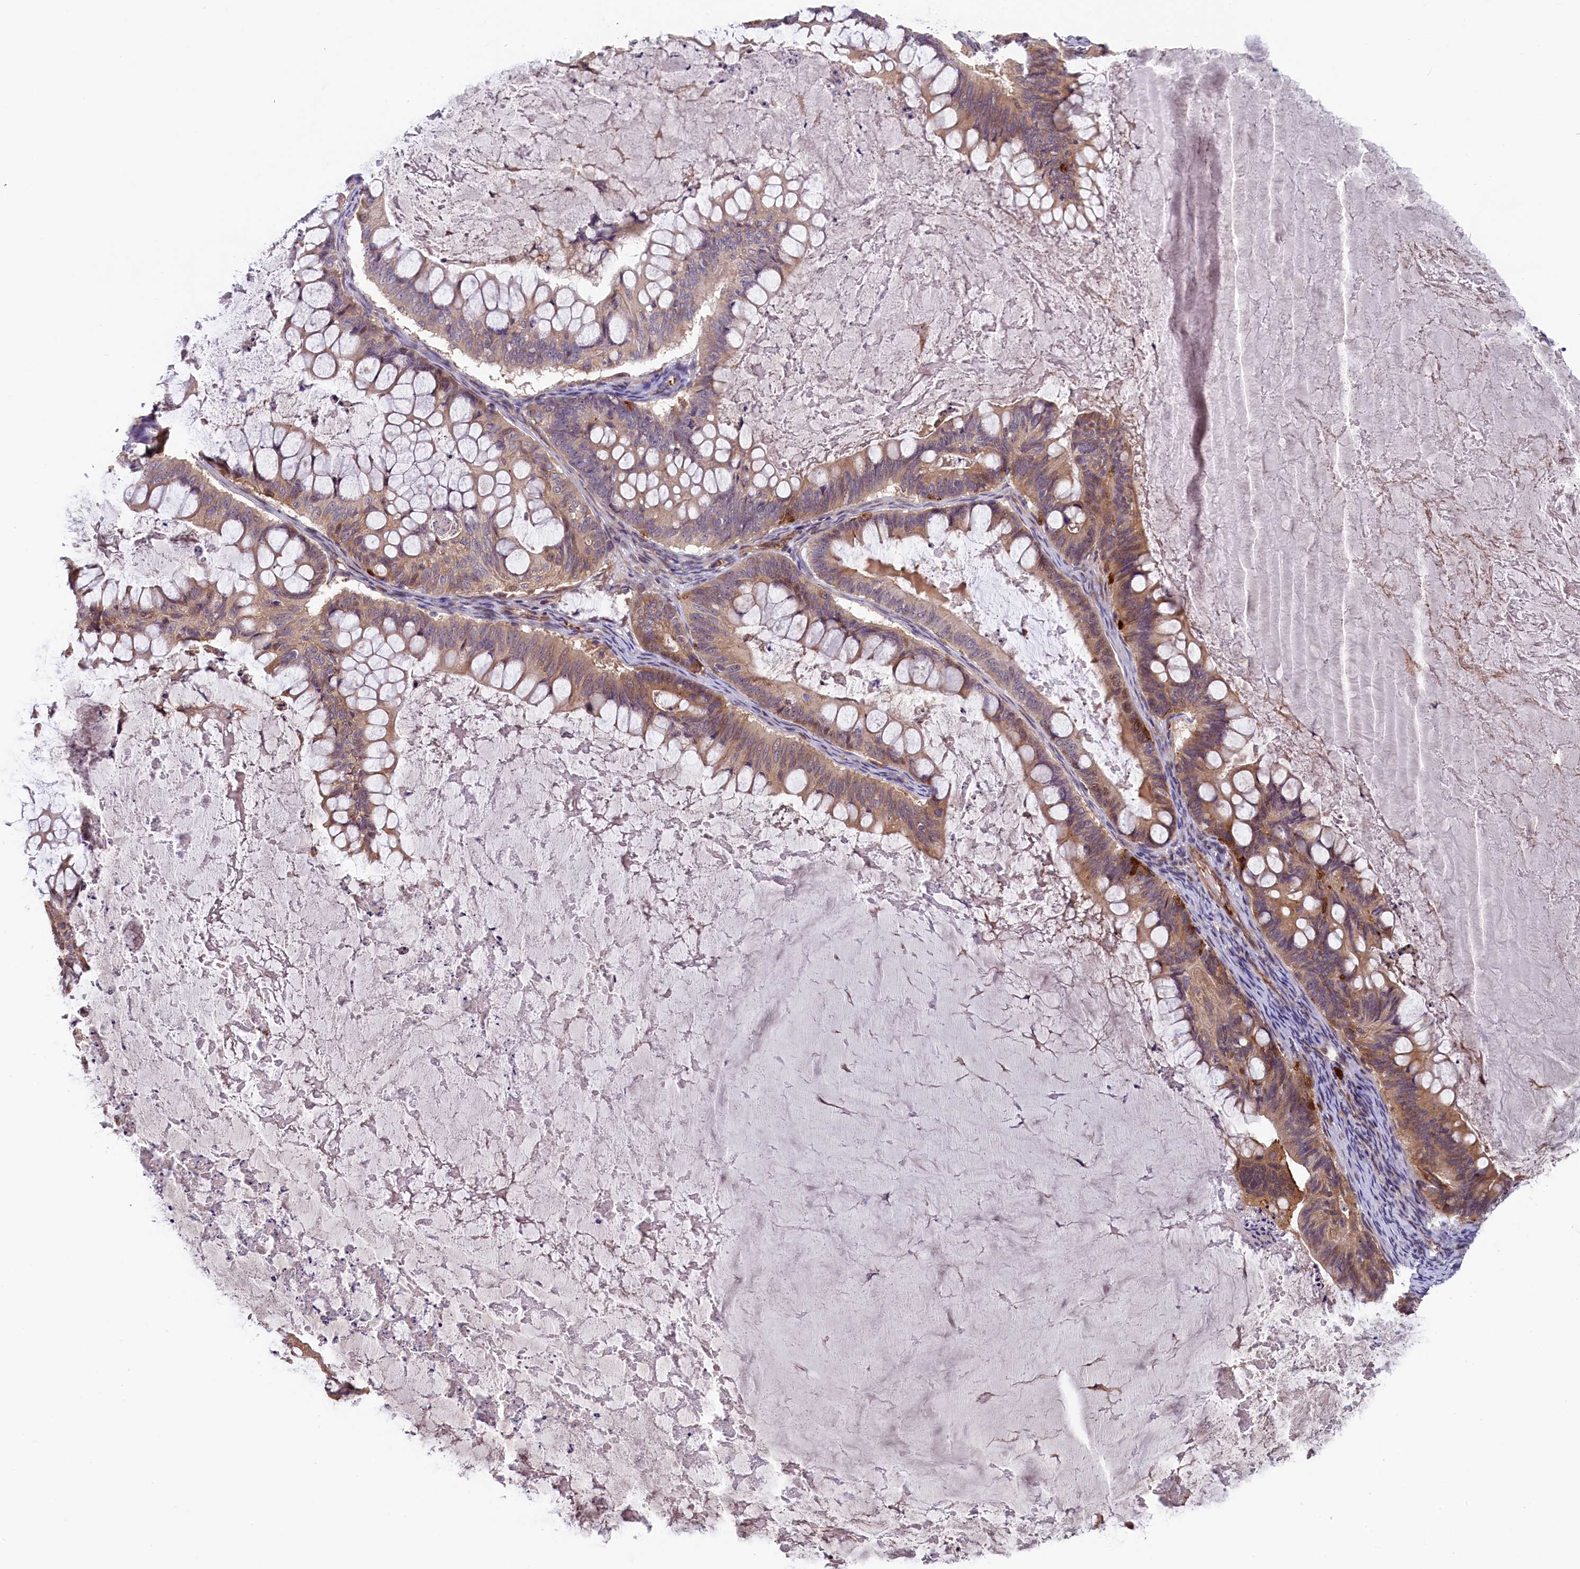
{"staining": {"intensity": "moderate", "quantity": ">75%", "location": "cytoplasmic/membranous"}, "tissue": "ovarian cancer", "cell_type": "Tumor cells", "image_type": "cancer", "snomed": [{"axis": "morphology", "description": "Cystadenocarcinoma, mucinous, NOS"}, {"axis": "topography", "description": "Ovary"}], "caption": "Ovarian cancer tissue exhibits moderate cytoplasmic/membranous staining in approximately >75% of tumor cells (IHC, brightfield microscopy, high magnification).", "gene": "CCDC9B", "patient": {"sex": "female", "age": 61}}